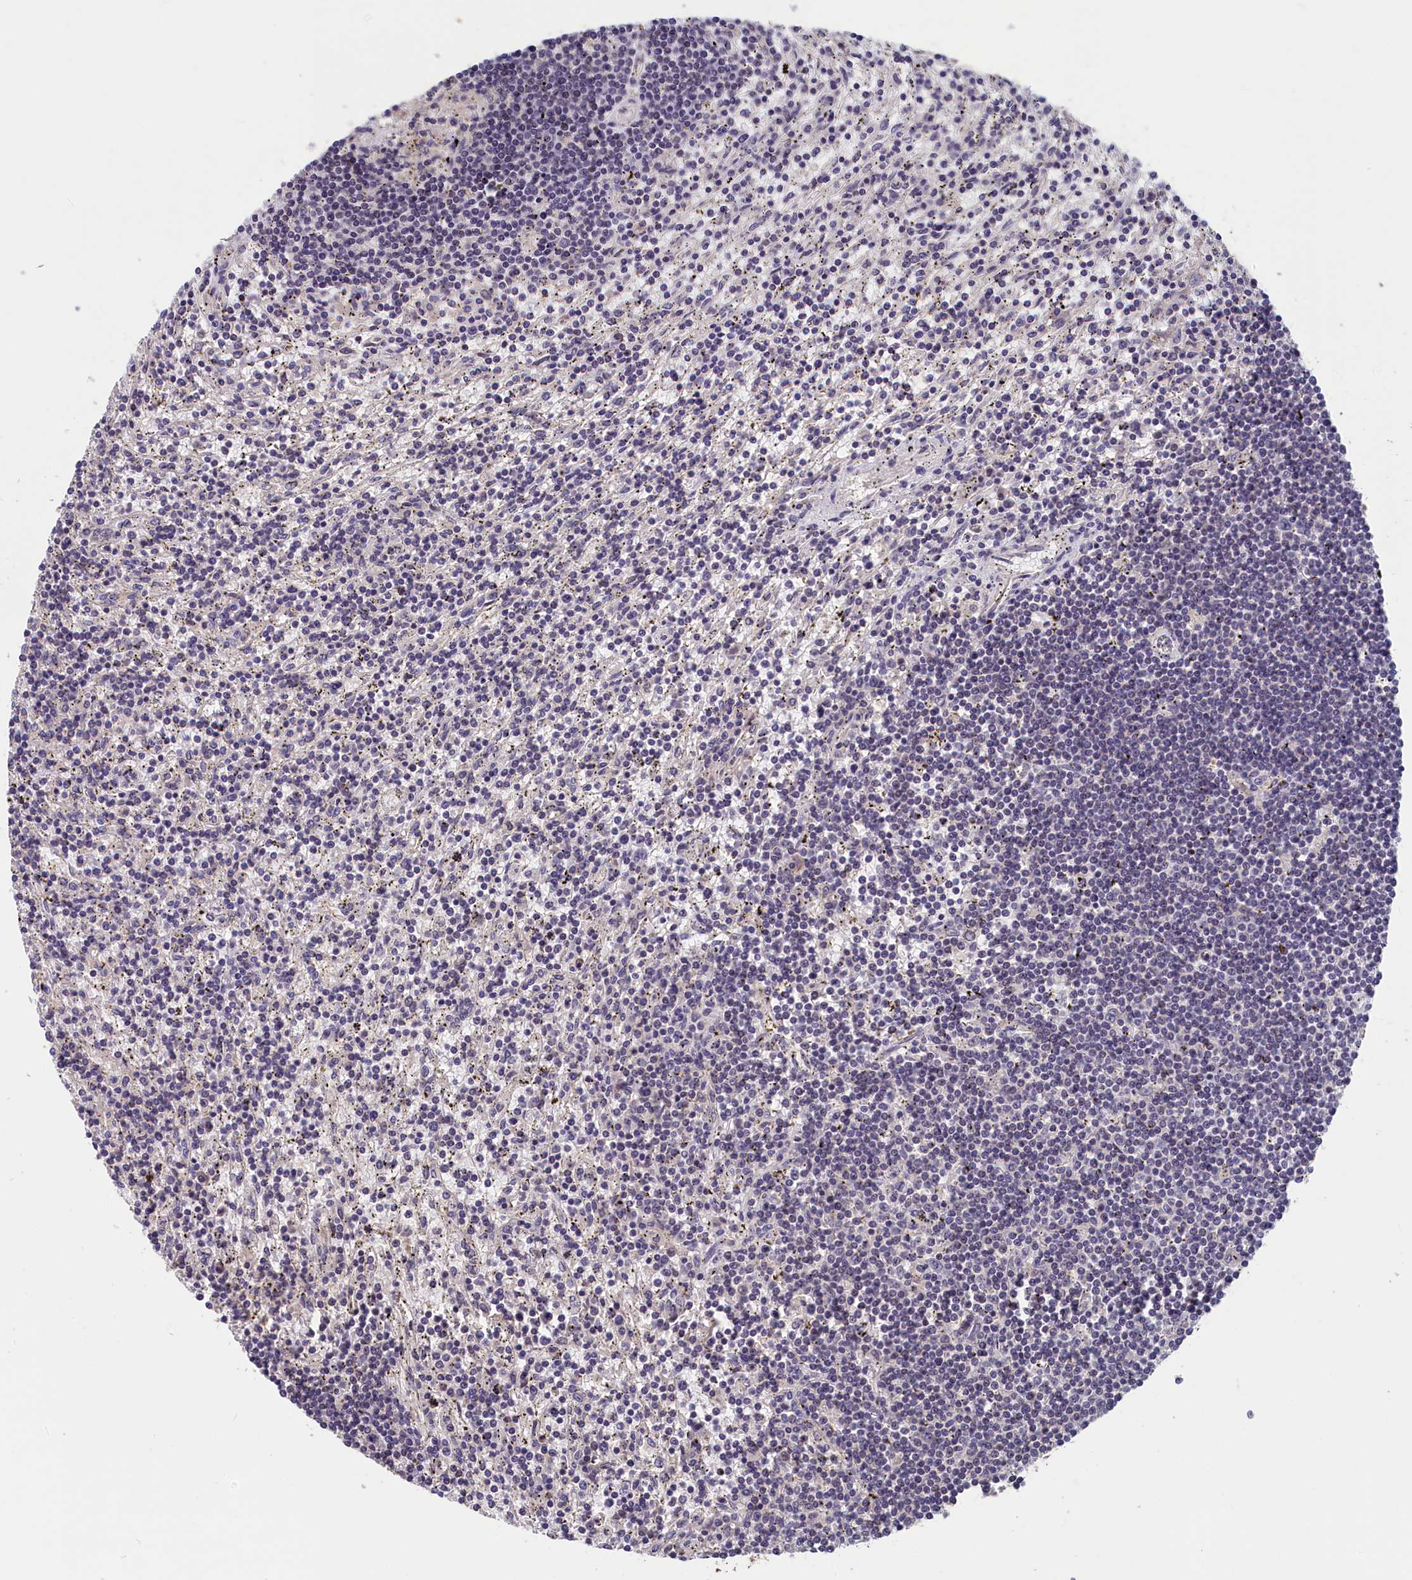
{"staining": {"intensity": "negative", "quantity": "none", "location": "none"}, "tissue": "lymphoma", "cell_type": "Tumor cells", "image_type": "cancer", "snomed": [{"axis": "morphology", "description": "Malignant lymphoma, non-Hodgkin's type, Low grade"}, {"axis": "topography", "description": "Spleen"}], "caption": "DAB (3,3'-diaminobenzidine) immunohistochemical staining of human lymphoma displays no significant staining in tumor cells.", "gene": "TMEM116", "patient": {"sex": "male", "age": 76}}